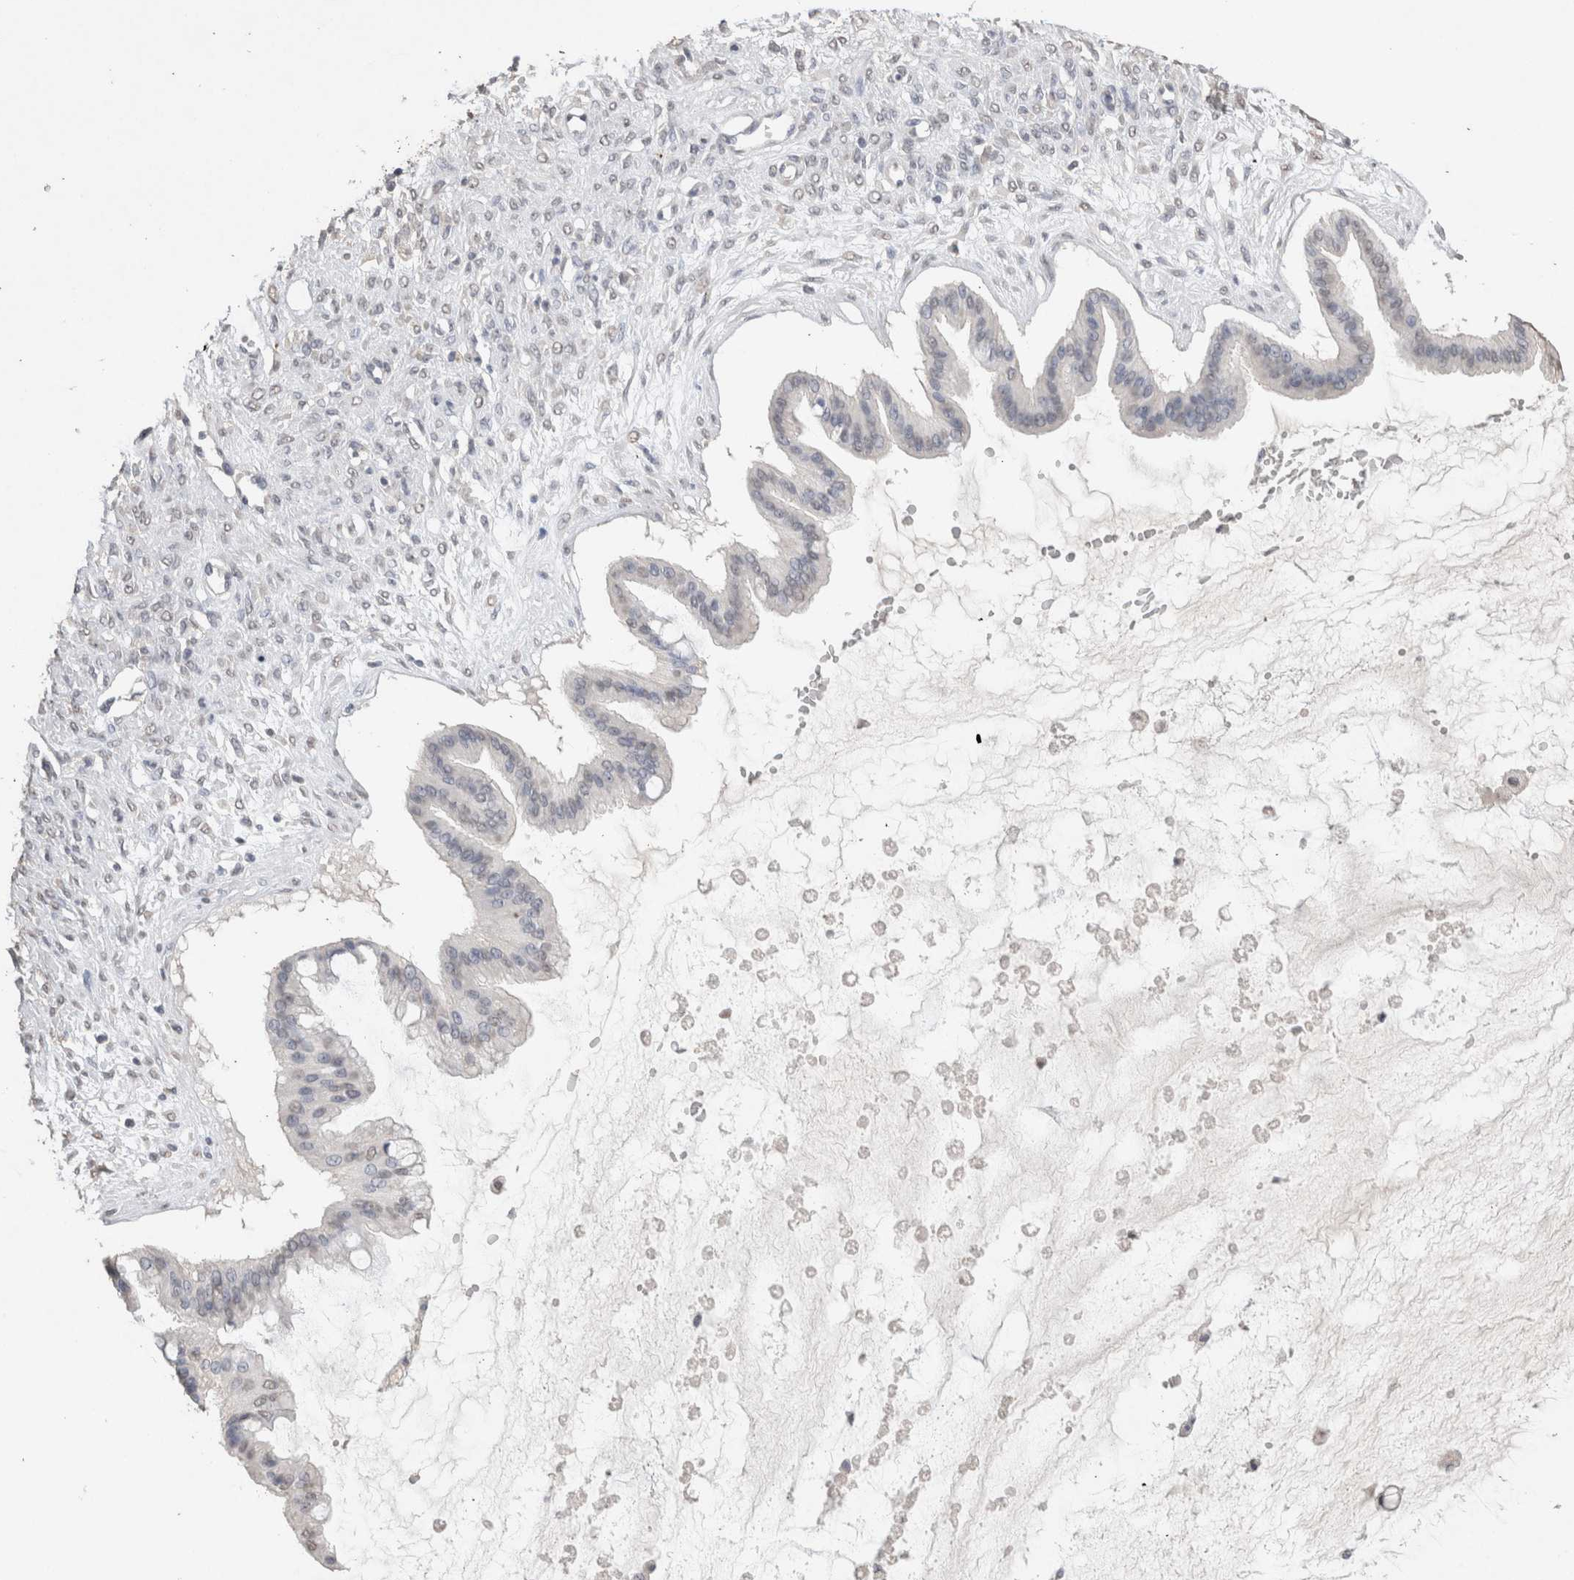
{"staining": {"intensity": "negative", "quantity": "none", "location": "none"}, "tissue": "ovarian cancer", "cell_type": "Tumor cells", "image_type": "cancer", "snomed": [{"axis": "morphology", "description": "Cystadenocarcinoma, mucinous, NOS"}, {"axis": "topography", "description": "Ovary"}], "caption": "Tumor cells are negative for brown protein staining in ovarian mucinous cystadenocarcinoma.", "gene": "LGALS2", "patient": {"sex": "female", "age": 73}}